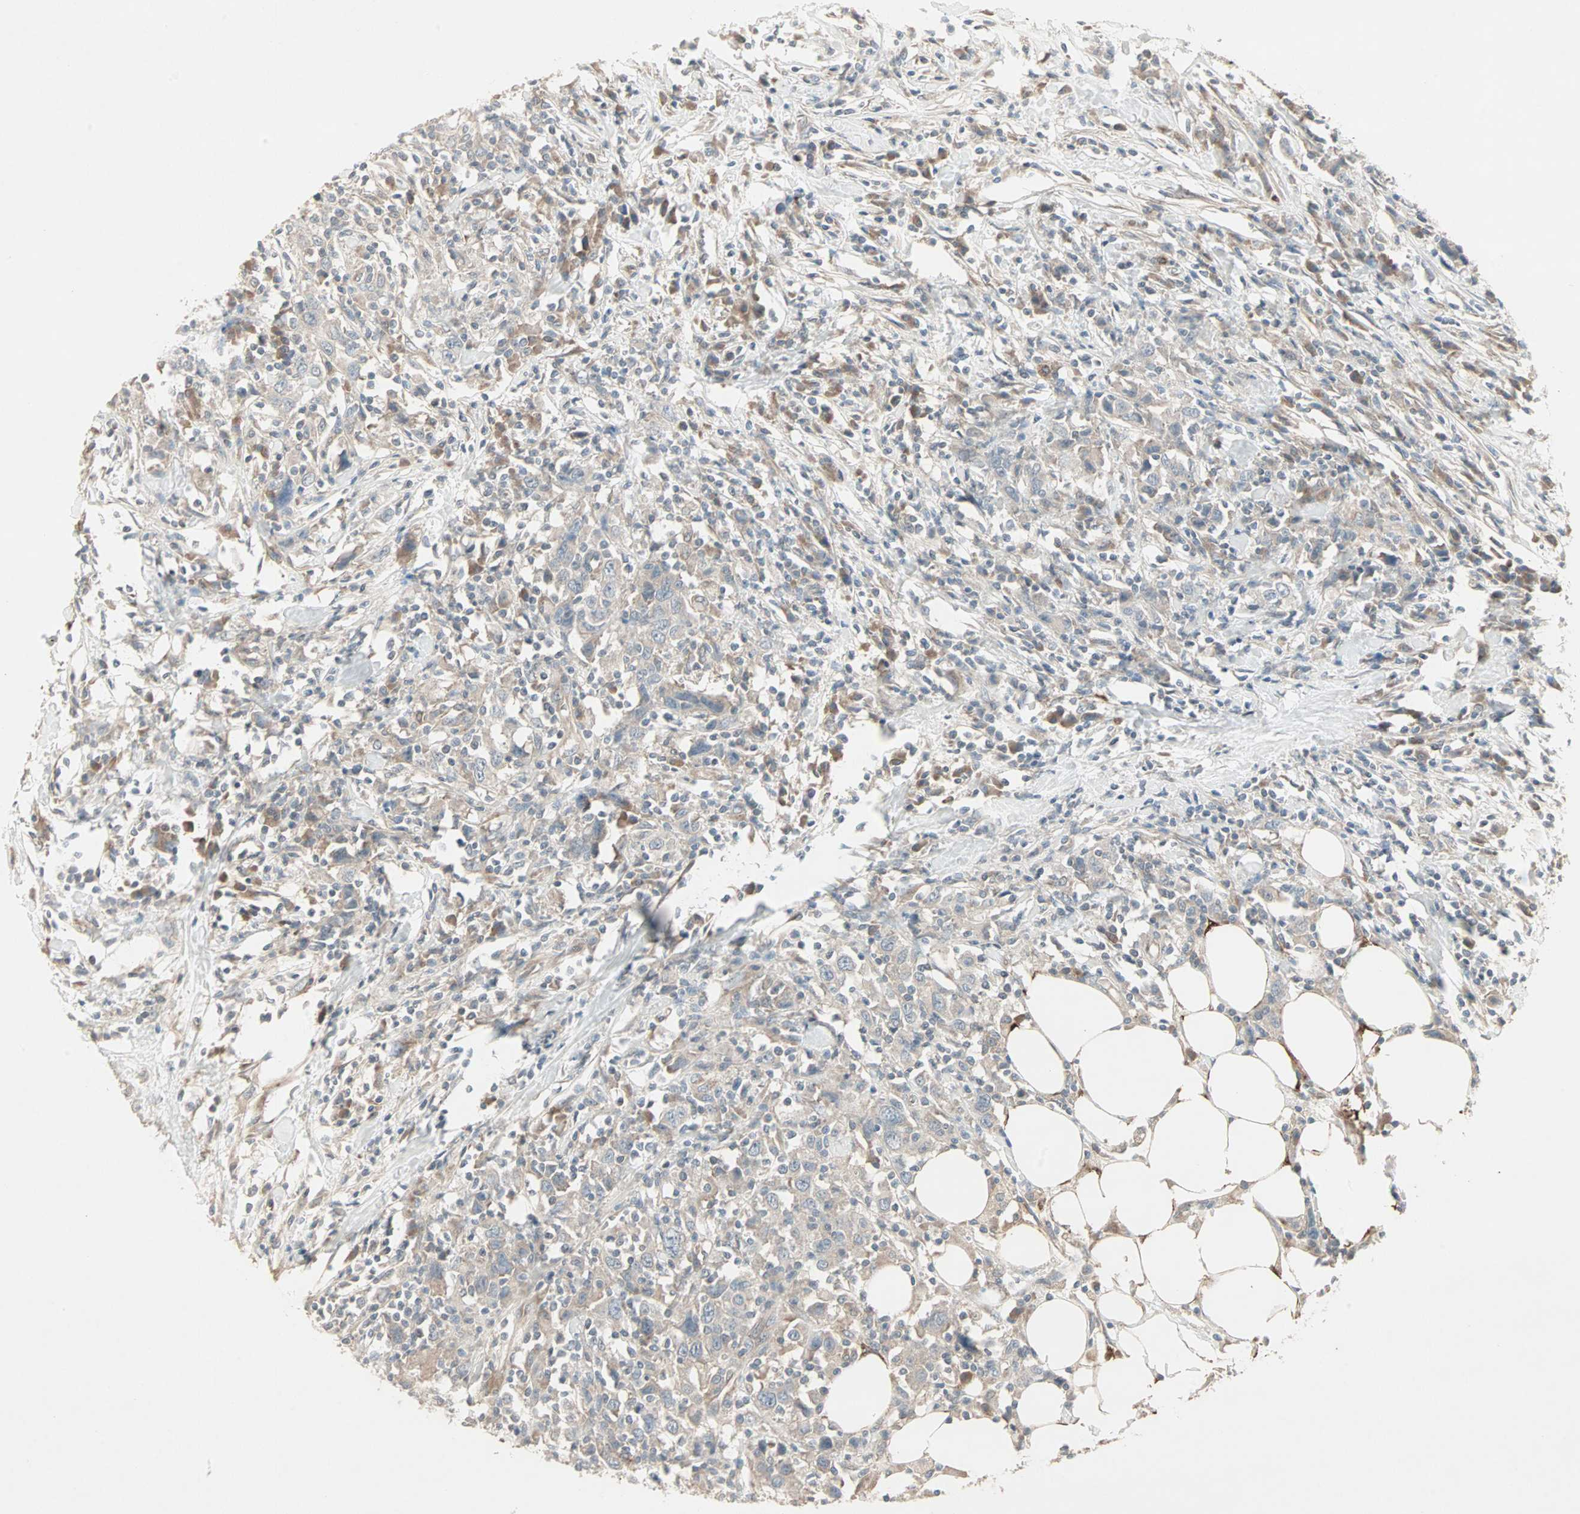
{"staining": {"intensity": "negative", "quantity": "none", "location": "none"}, "tissue": "urothelial cancer", "cell_type": "Tumor cells", "image_type": "cancer", "snomed": [{"axis": "morphology", "description": "Urothelial carcinoma, High grade"}, {"axis": "topography", "description": "Urinary bladder"}], "caption": "A photomicrograph of human high-grade urothelial carcinoma is negative for staining in tumor cells.", "gene": "JMJD7-PLA2G4B", "patient": {"sex": "male", "age": 61}}